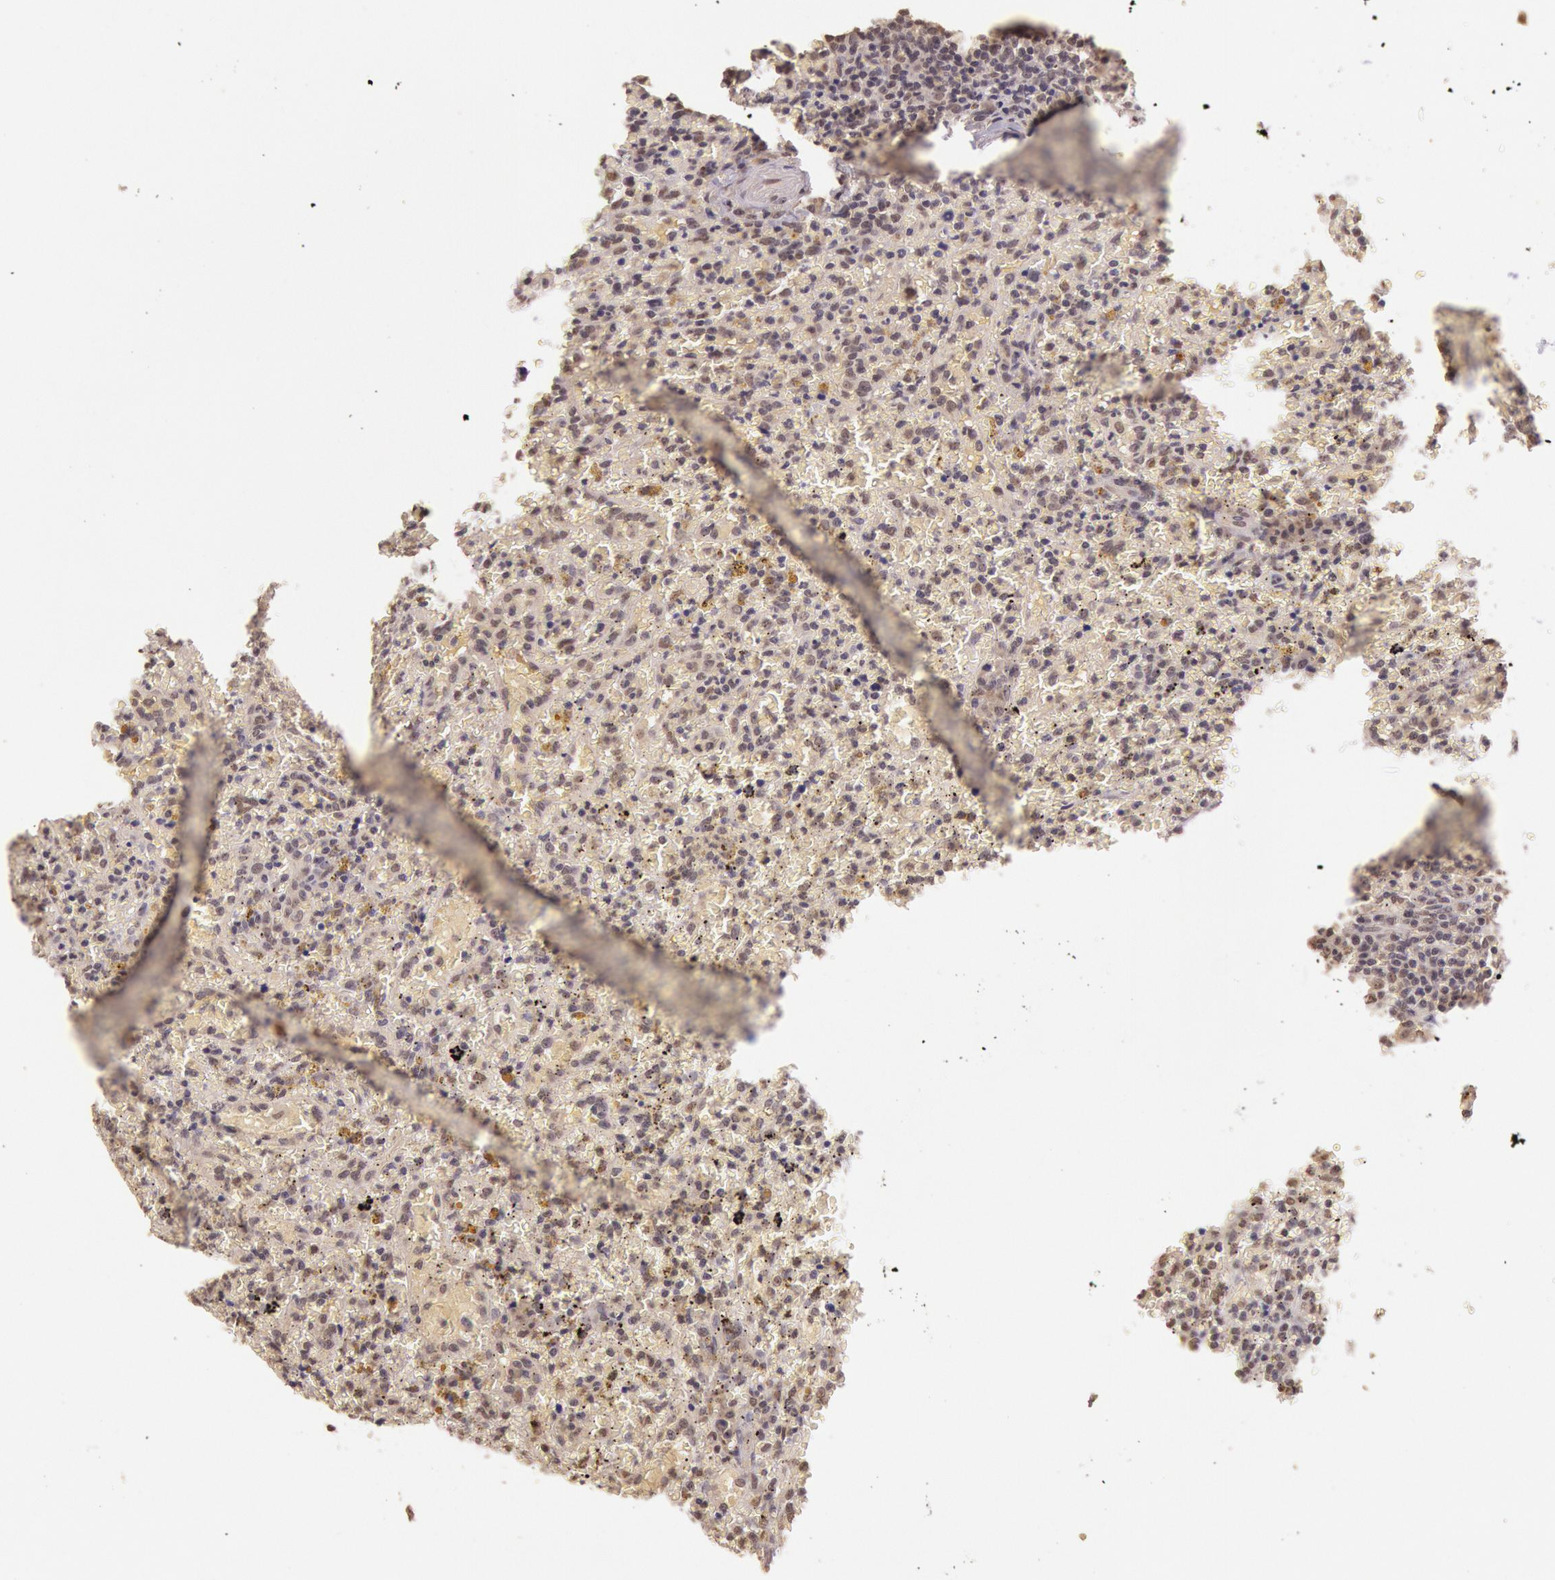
{"staining": {"intensity": "negative", "quantity": "none", "location": "none"}, "tissue": "lymphoma", "cell_type": "Tumor cells", "image_type": "cancer", "snomed": [{"axis": "morphology", "description": "Malignant lymphoma, non-Hodgkin's type, High grade"}, {"axis": "topography", "description": "Spleen"}, {"axis": "topography", "description": "Lymph node"}], "caption": "IHC histopathology image of neoplastic tissue: human malignant lymphoma, non-Hodgkin's type (high-grade) stained with DAB exhibits no significant protein positivity in tumor cells.", "gene": "RTL10", "patient": {"sex": "female", "age": 70}}